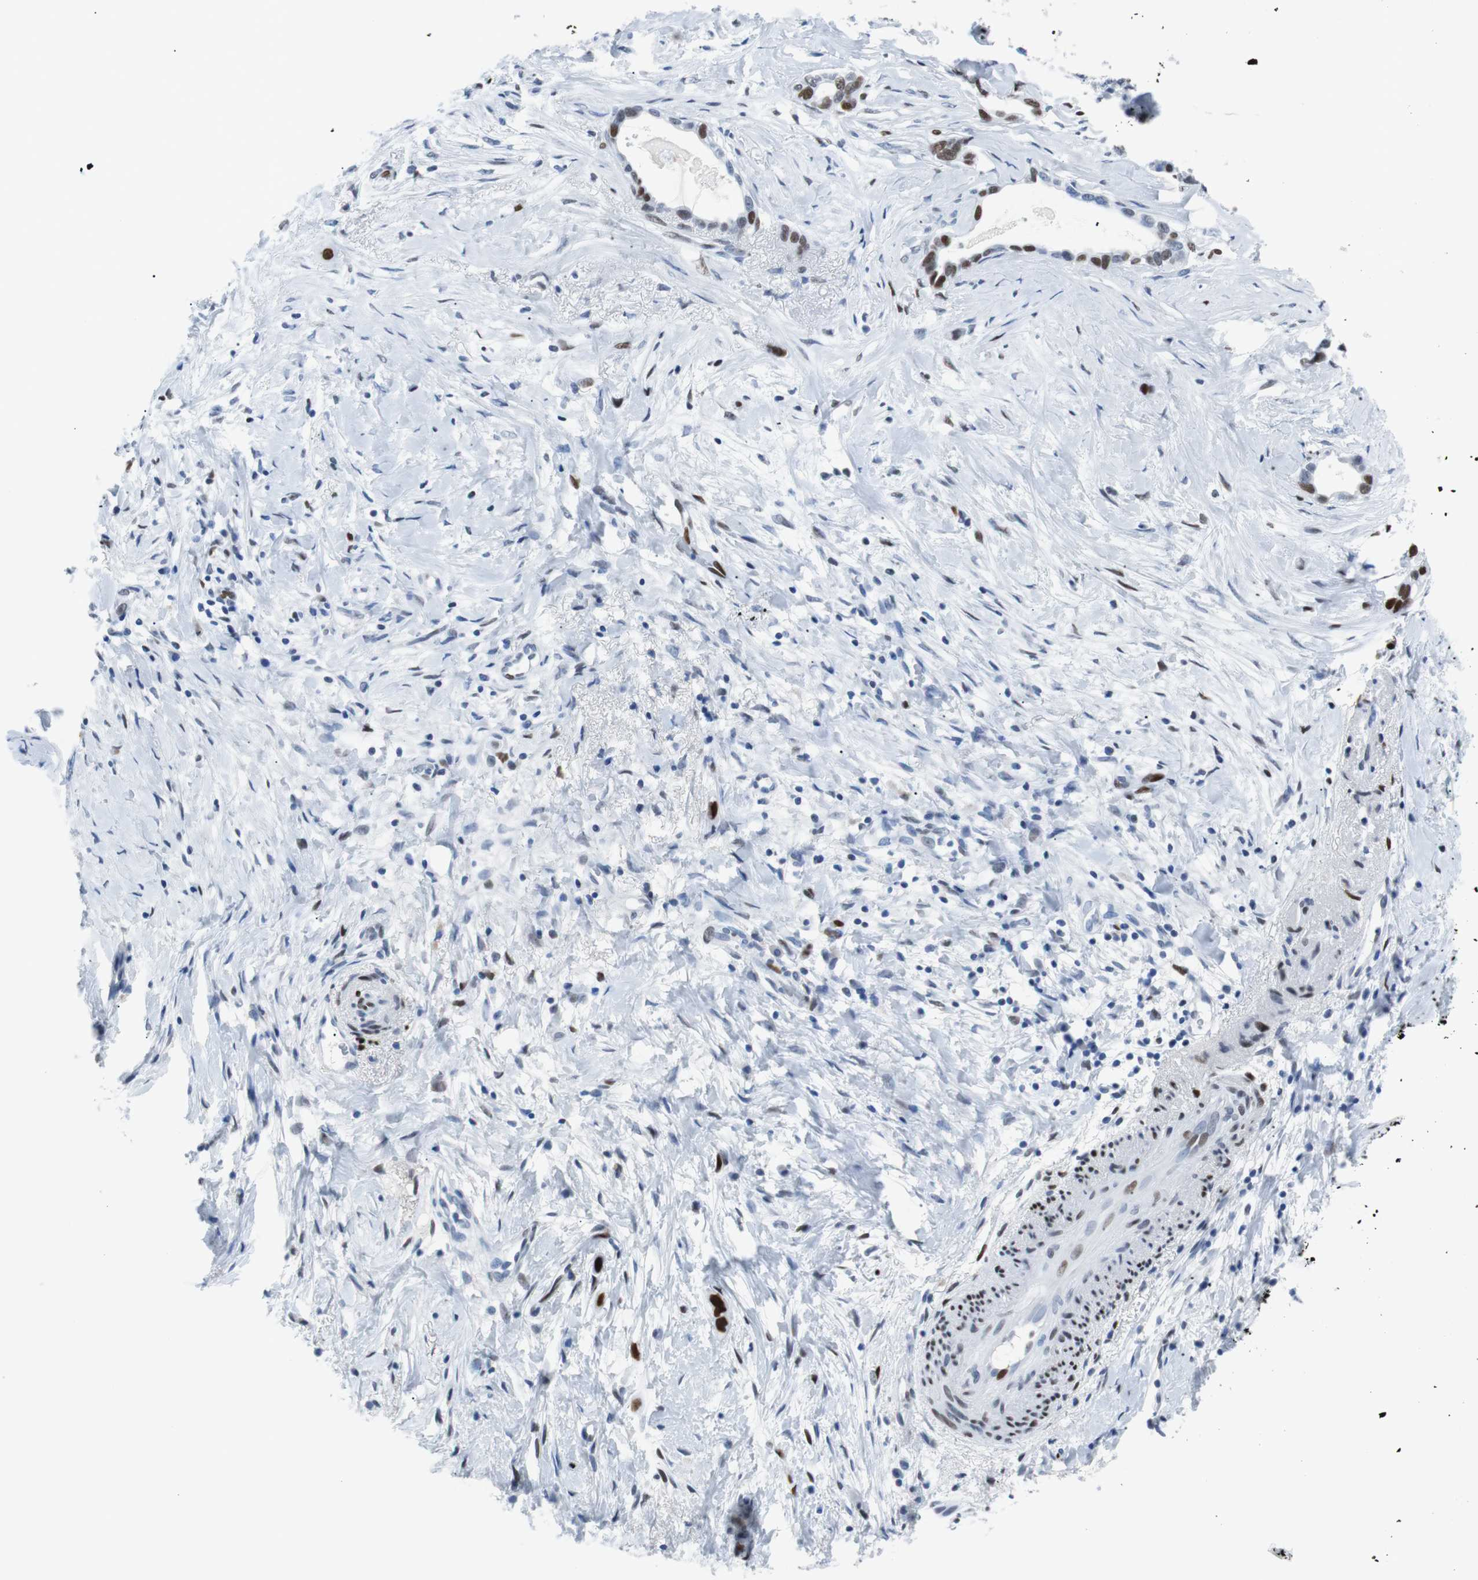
{"staining": {"intensity": "moderate", "quantity": "25%-75%", "location": "nuclear"}, "tissue": "liver cancer", "cell_type": "Tumor cells", "image_type": "cancer", "snomed": [{"axis": "morphology", "description": "Cholangiocarcinoma"}, {"axis": "topography", "description": "Liver"}], "caption": "Immunohistochemistry of human liver cholangiocarcinoma exhibits medium levels of moderate nuclear positivity in about 25%-75% of tumor cells. Nuclei are stained in blue.", "gene": "JUN", "patient": {"sex": "female", "age": 65}}